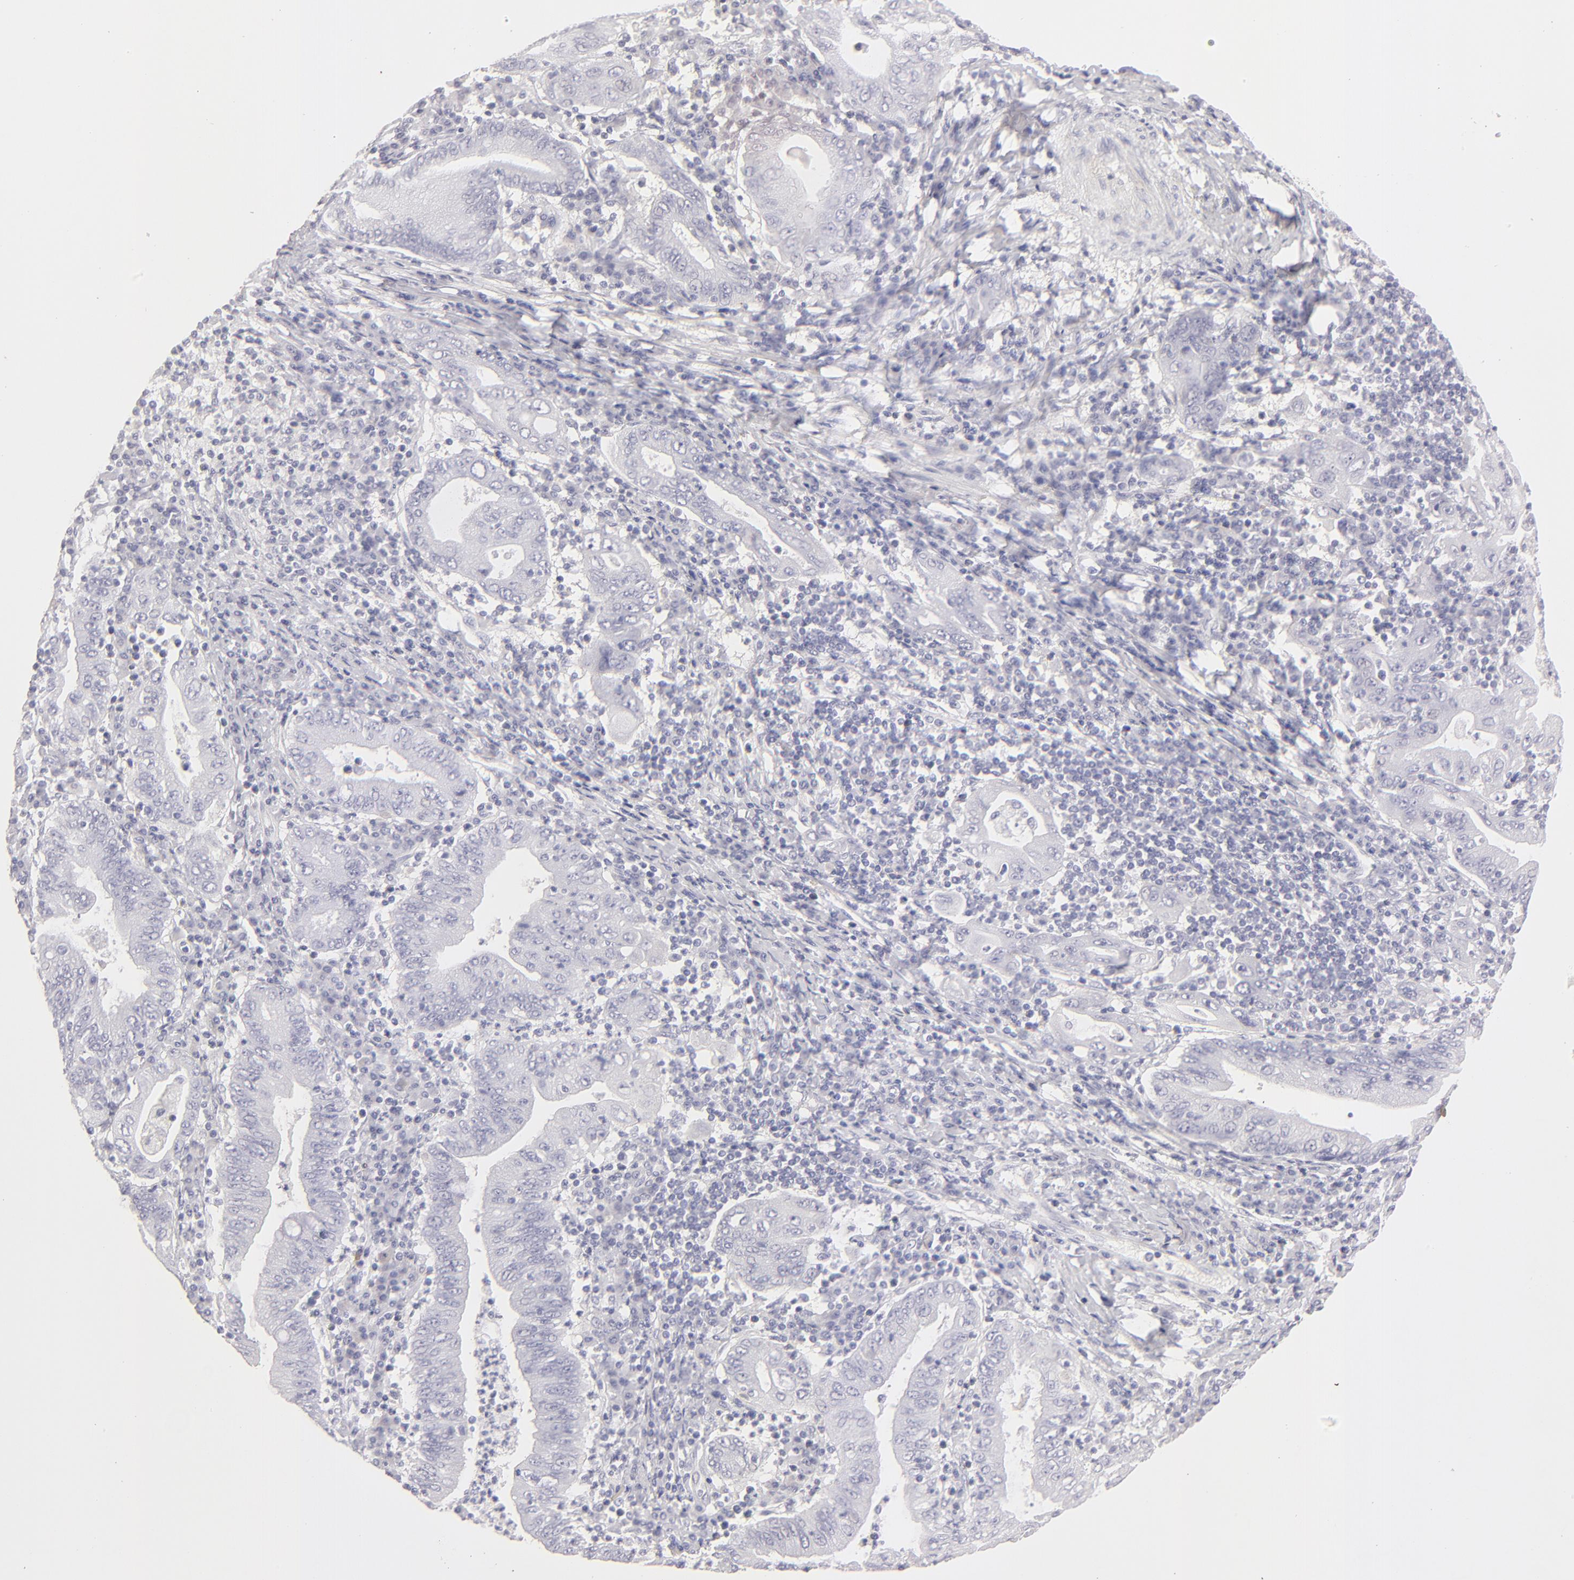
{"staining": {"intensity": "negative", "quantity": "none", "location": "none"}, "tissue": "stomach cancer", "cell_type": "Tumor cells", "image_type": "cancer", "snomed": [{"axis": "morphology", "description": "Normal tissue, NOS"}, {"axis": "morphology", "description": "Adenocarcinoma, NOS"}, {"axis": "topography", "description": "Esophagus"}, {"axis": "topography", "description": "Stomach, upper"}, {"axis": "topography", "description": "Peripheral nerve tissue"}], "caption": "DAB immunohistochemical staining of human stomach cancer (adenocarcinoma) reveals no significant expression in tumor cells.", "gene": "ABCC4", "patient": {"sex": "male", "age": 62}}